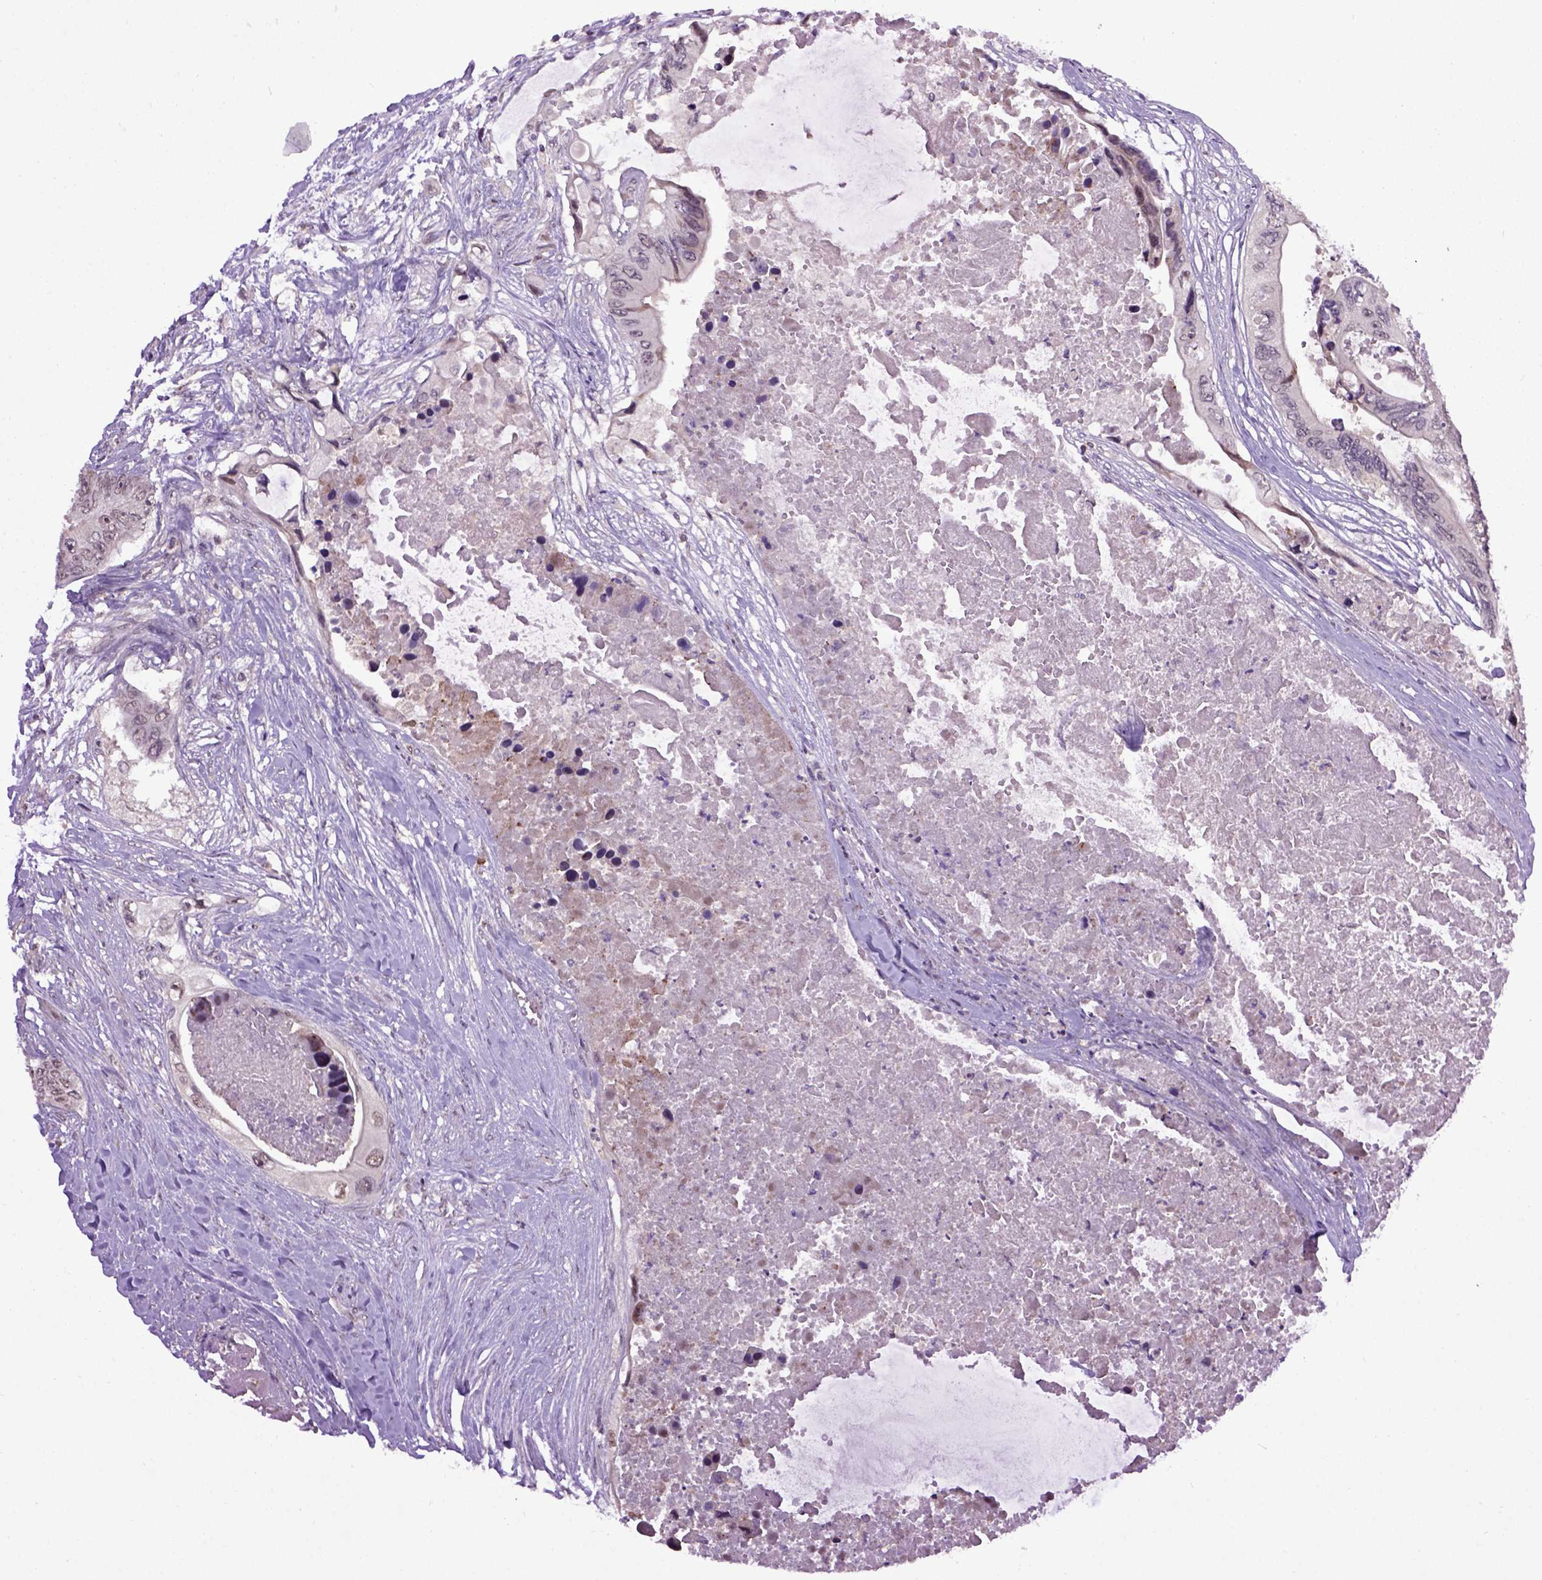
{"staining": {"intensity": "negative", "quantity": "none", "location": "none"}, "tissue": "colorectal cancer", "cell_type": "Tumor cells", "image_type": "cancer", "snomed": [{"axis": "morphology", "description": "Adenocarcinoma, NOS"}, {"axis": "topography", "description": "Rectum"}], "caption": "An image of colorectal adenocarcinoma stained for a protein exhibits no brown staining in tumor cells.", "gene": "RAB43", "patient": {"sex": "male", "age": 63}}